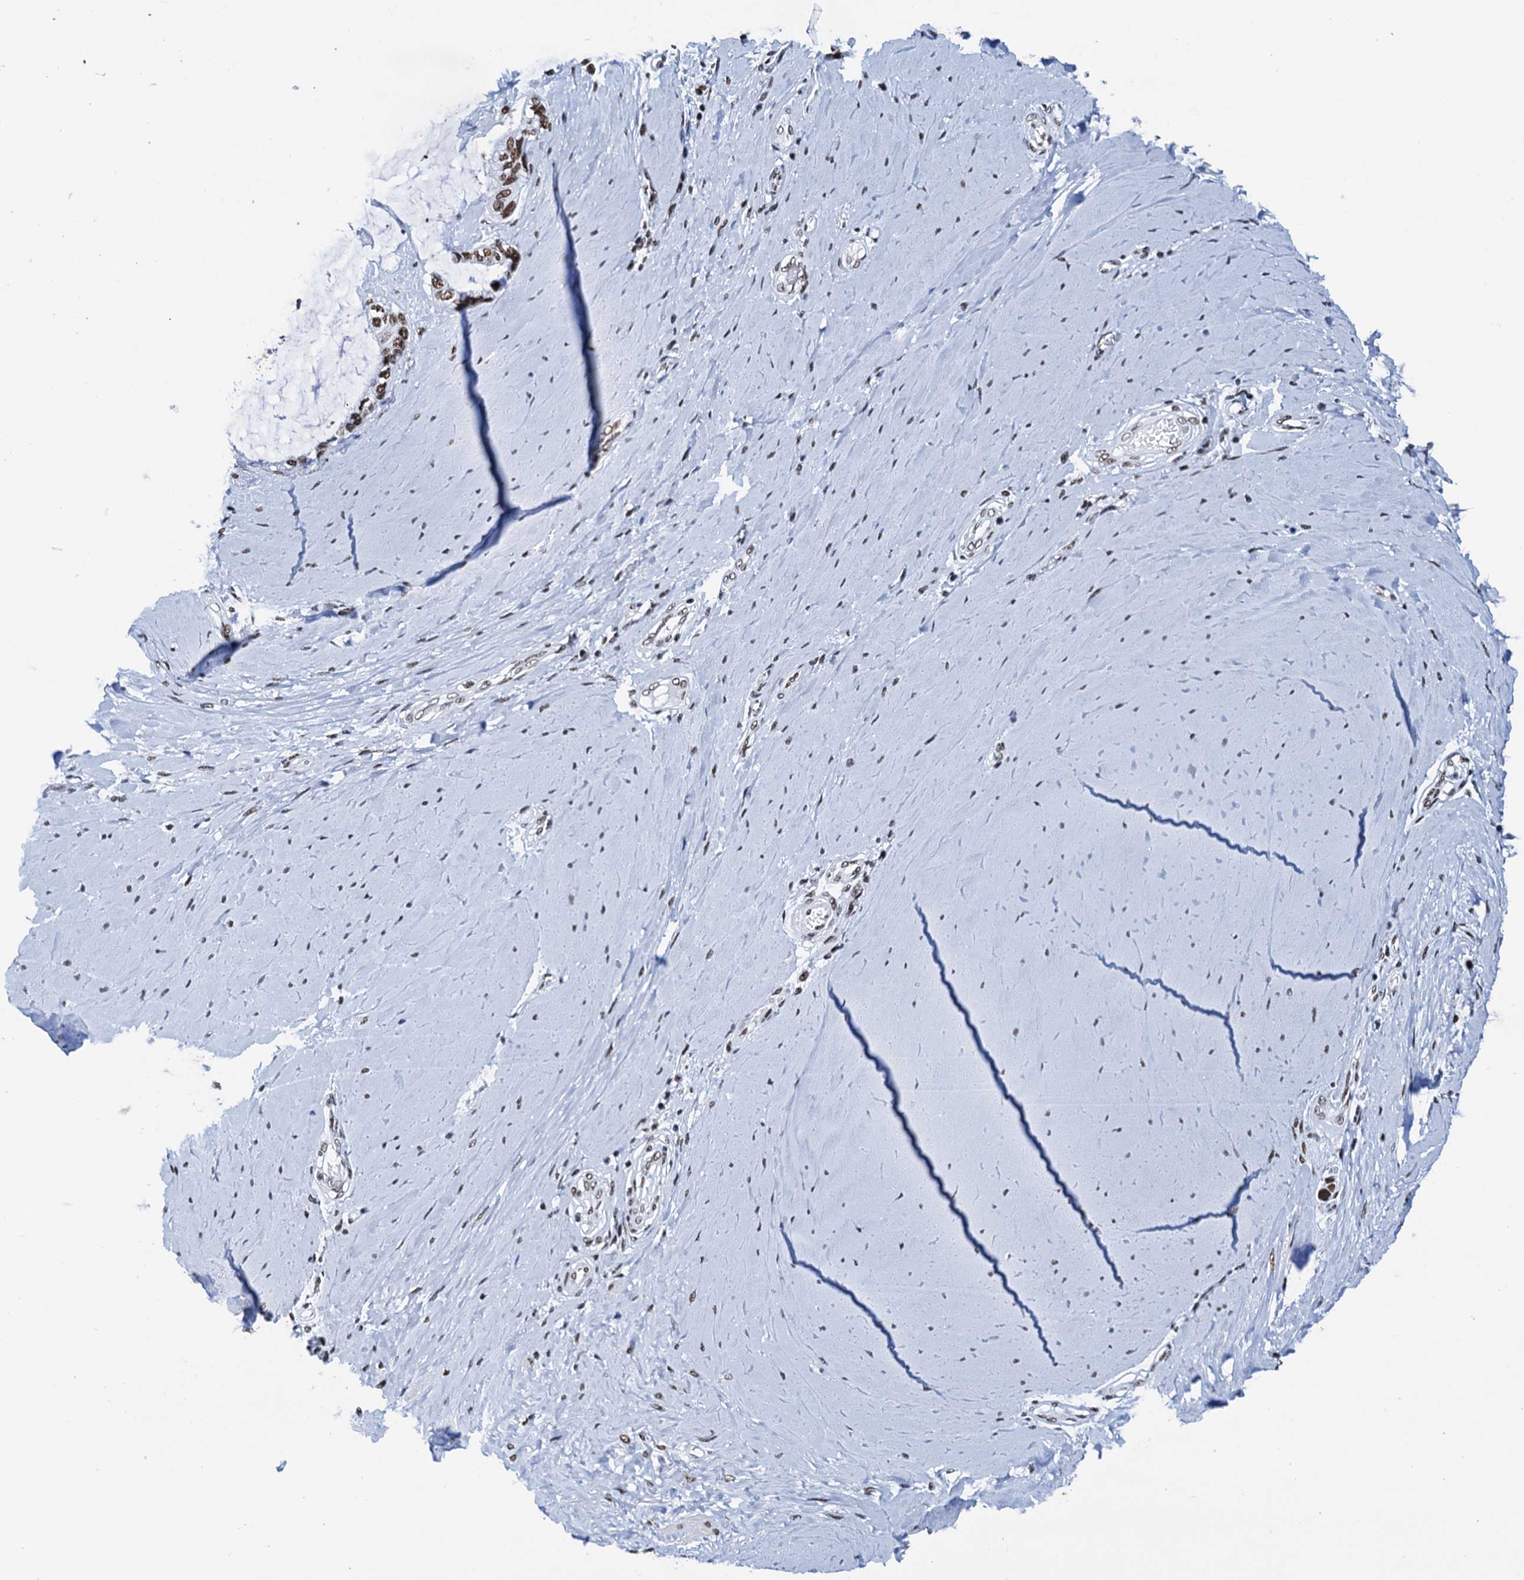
{"staining": {"intensity": "strong", "quantity": ">75%", "location": "nuclear"}, "tissue": "ovarian cancer", "cell_type": "Tumor cells", "image_type": "cancer", "snomed": [{"axis": "morphology", "description": "Cystadenocarcinoma, mucinous, NOS"}, {"axis": "topography", "description": "Ovary"}], "caption": "This is a photomicrograph of IHC staining of ovarian mucinous cystadenocarcinoma, which shows strong positivity in the nuclear of tumor cells.", "gene": "SLTM", "patient": {"sex": "female", "age": 39}}